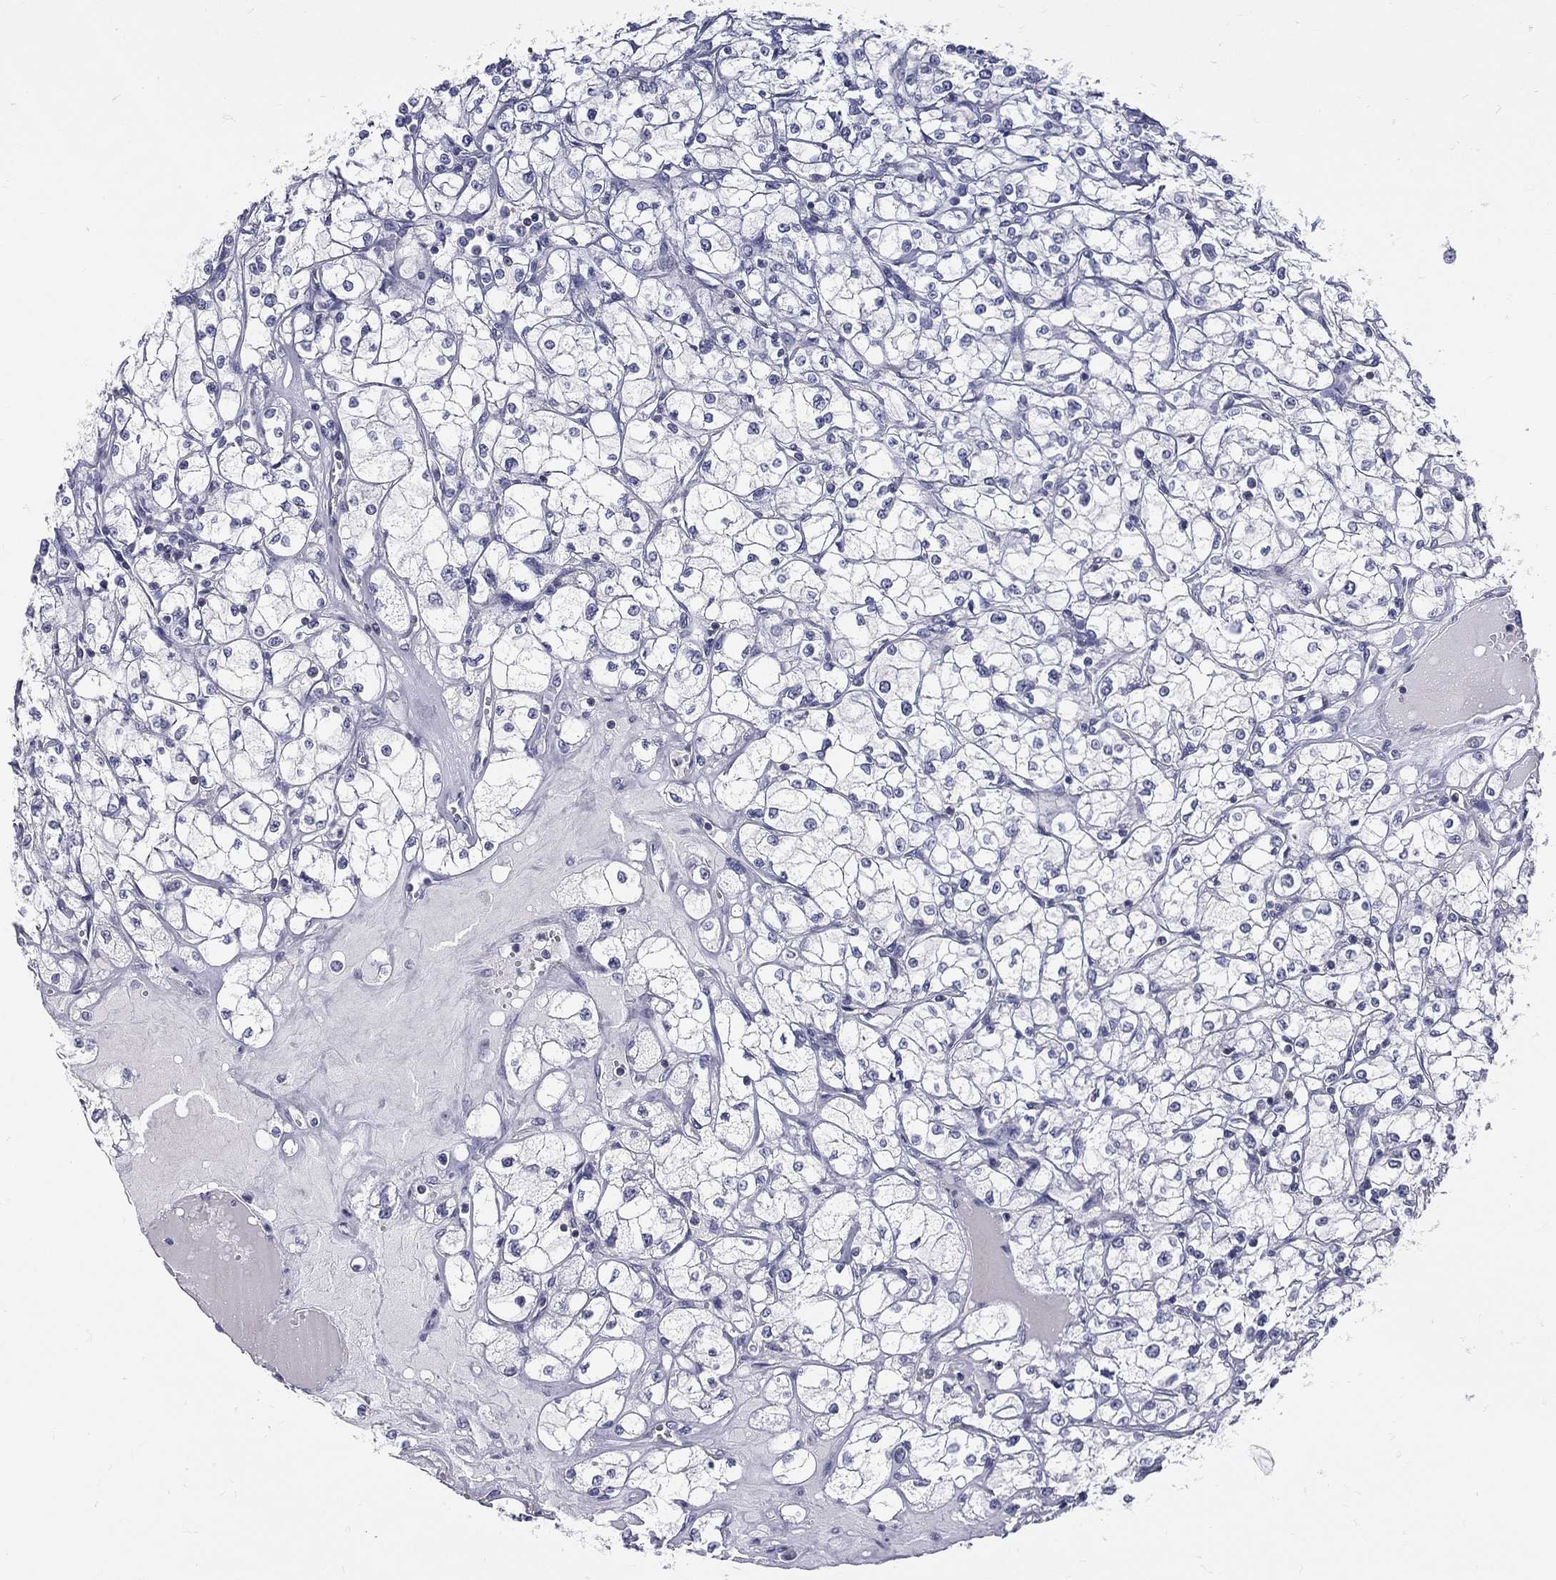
{"staining": {"intensity": "negative", "quantity": "none", "location": "none"}, "tissue": "renal cancer", "cell_type": "Tumor cells", "image_type": "cancer", "snomed": [{"axis": "morphology", "description": "Adenocarcinoma, NOS"}, {"axis": "topography", "description": "Kidney"}], "caption": "Adenocarcinoma (renal) was stained to show a protein in brown. There is no significant staining in tumor cells.", "gene": "ETNPPL", "patient": {"sex": "male", "age": 67}}